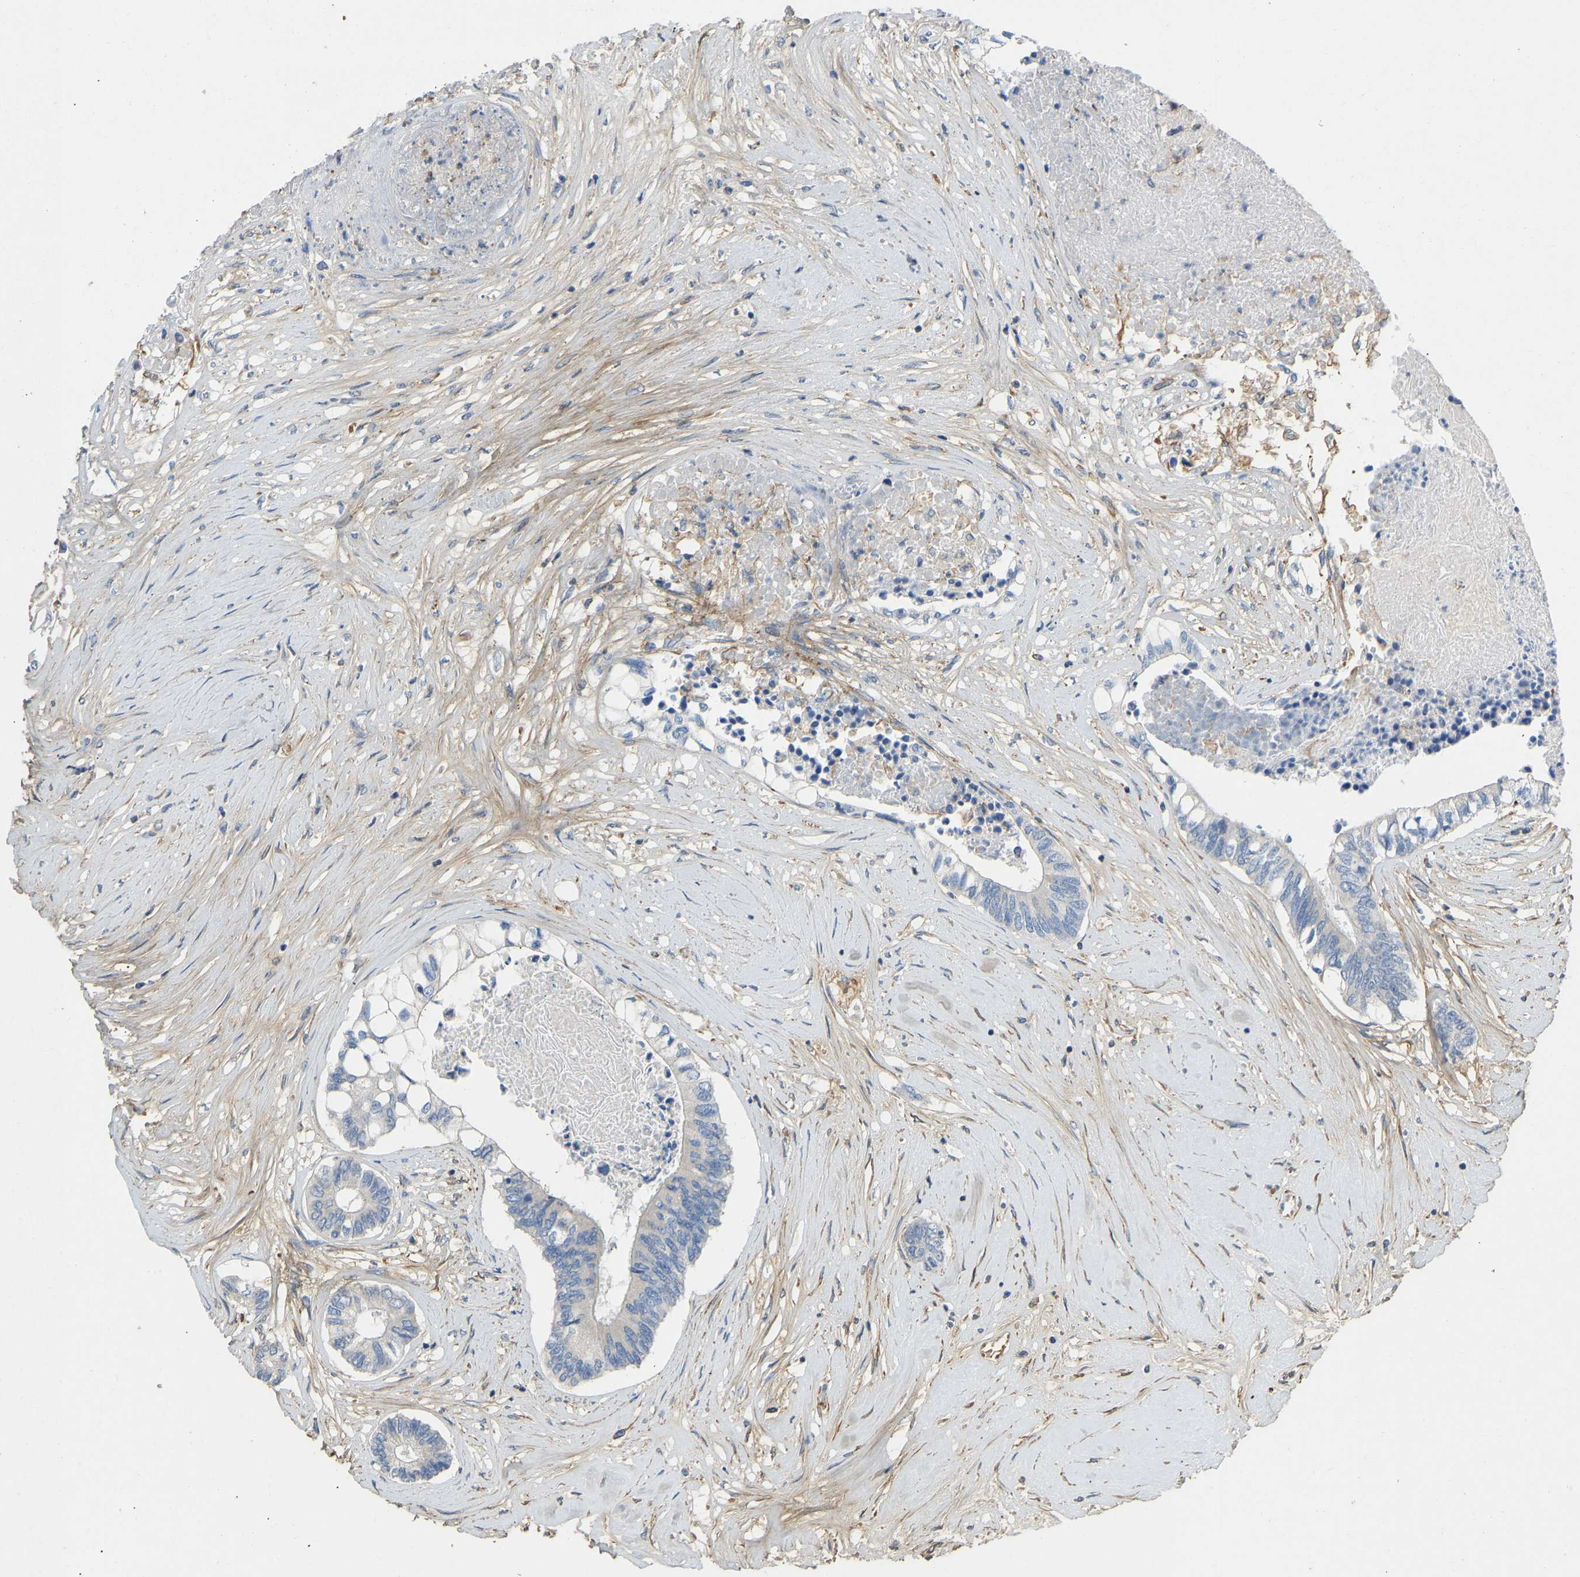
{"staining": {"intensity": "negative", "quantity": "none", "location": "none"}, "tissue": "colorectal cancer", "cell_type": "Tumor cells", "image_type": "cancer", "snomed": [{"axis": "morphology", "description": "Adenocarcinoma, NOS"}, {"axis": "topography", "description": "Rectum"}], "caption": "An immunohistochemistry histopathology image of colorectal adenocarcinoma is shown. There is no staining in tumor cells of colorectal adenocarcinoma. (Immunohistochemistry, brightfield microscopy, high magnification).", "gene": "TECTA", "patient": {"sex": "male", "age": 63}}